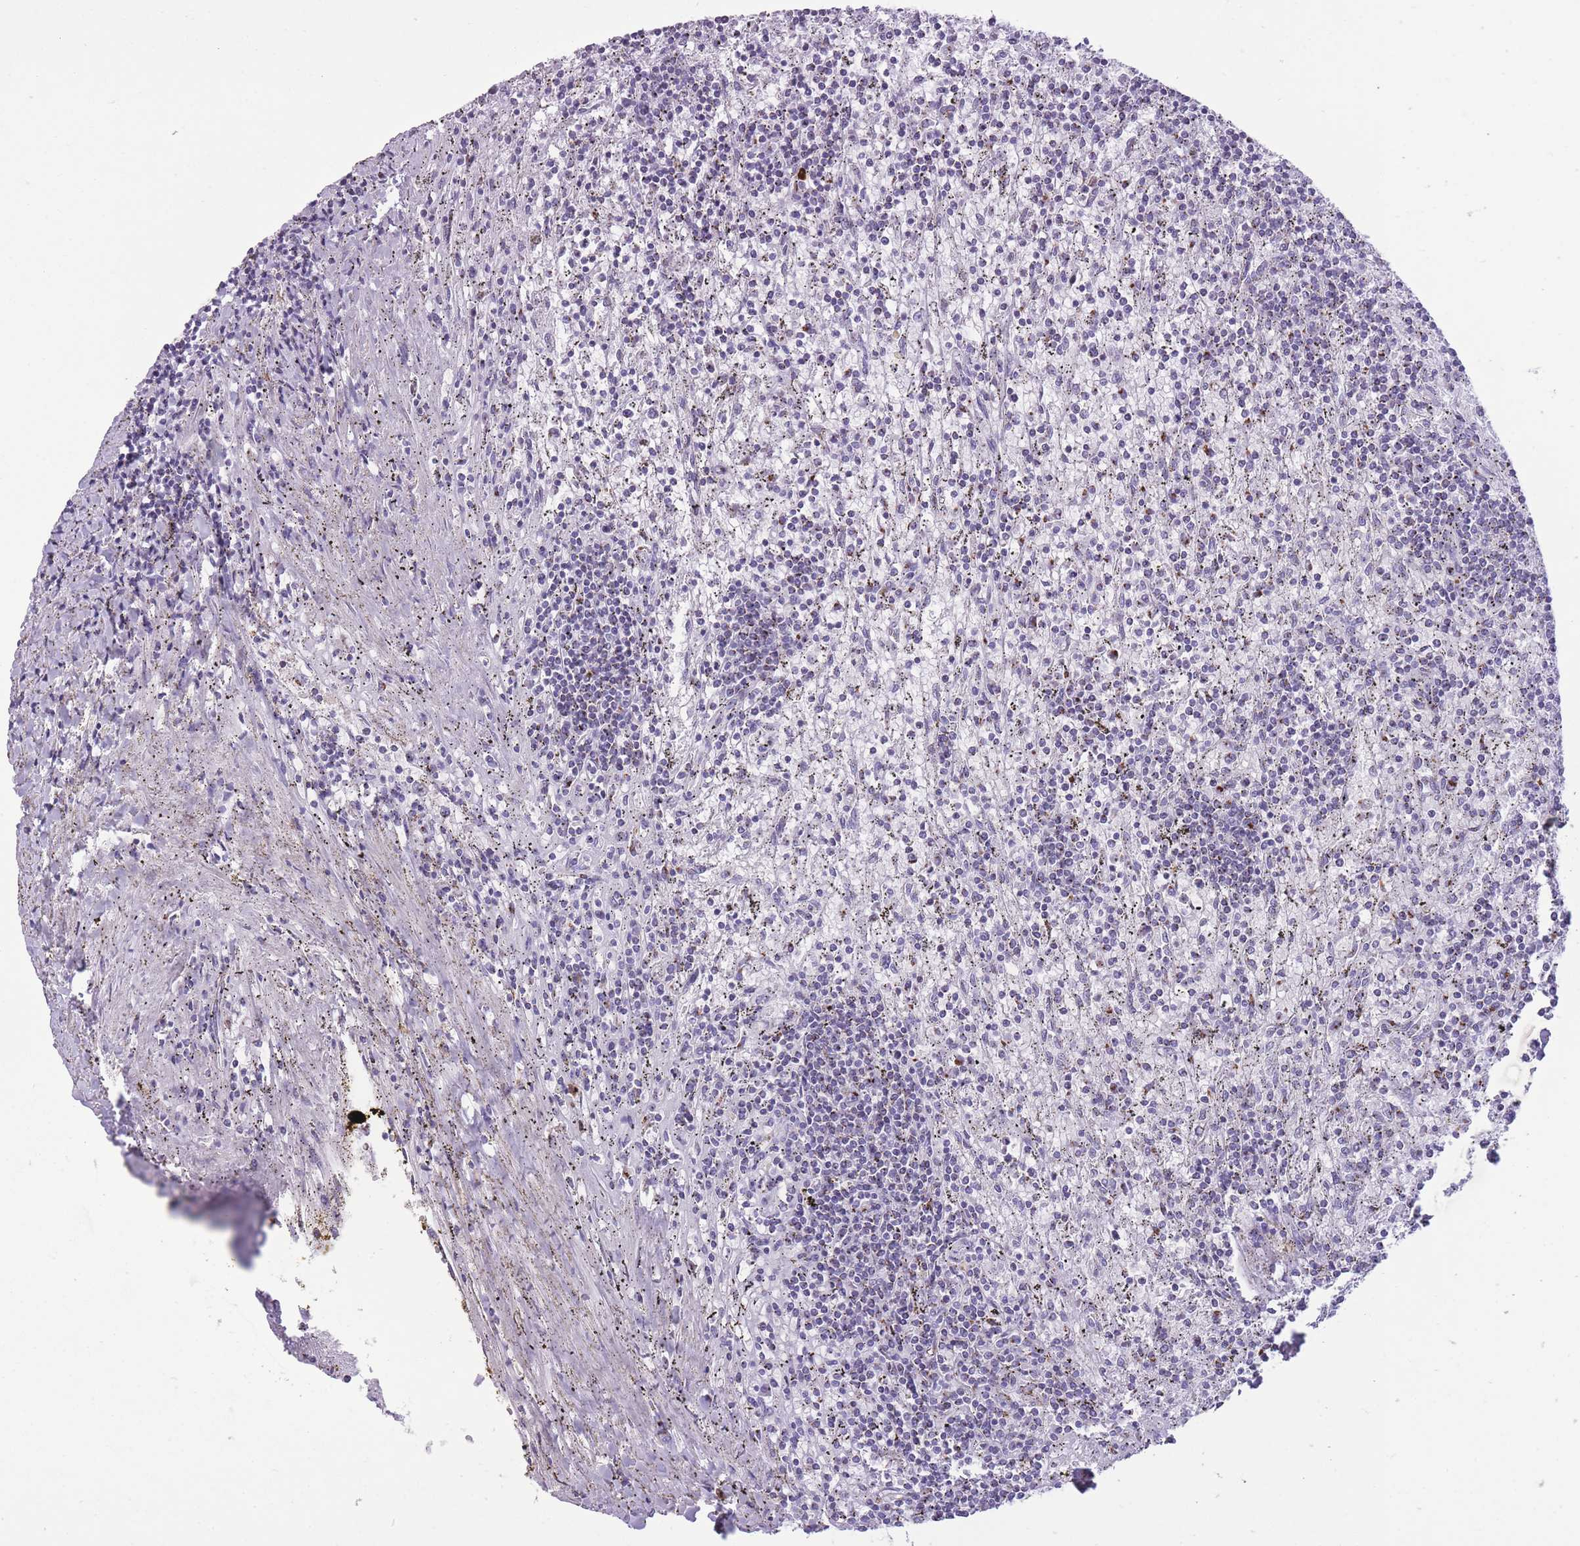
{"staining": {"intensity": "negative", "quantity": "none", "location": "none"}, "tissue": "lymphoma", "cell_type": "Tumor cells", "image_type": "cancer", "snomed": [{"axis": "morphology", "description": "Malignant lymphoma, non-Hodgkin's type, Low grade"}, {"axis": "topography", "description": "Spleen"}], "caption": "This image is of malignant lymphoma, non-Hodgkin's type (low-grade) stained with IHC to label a protein in brown with the nuclei are counter-stained blue. There is no positivity in tumor cells. The staining is performed using DAB (3,3'-diaminobenzidine) brown chromogen with nuclei counter-stained in using hematoxylin.", "gene": "B4GALT2", "patient": {"sex": "male", "age": 76}}